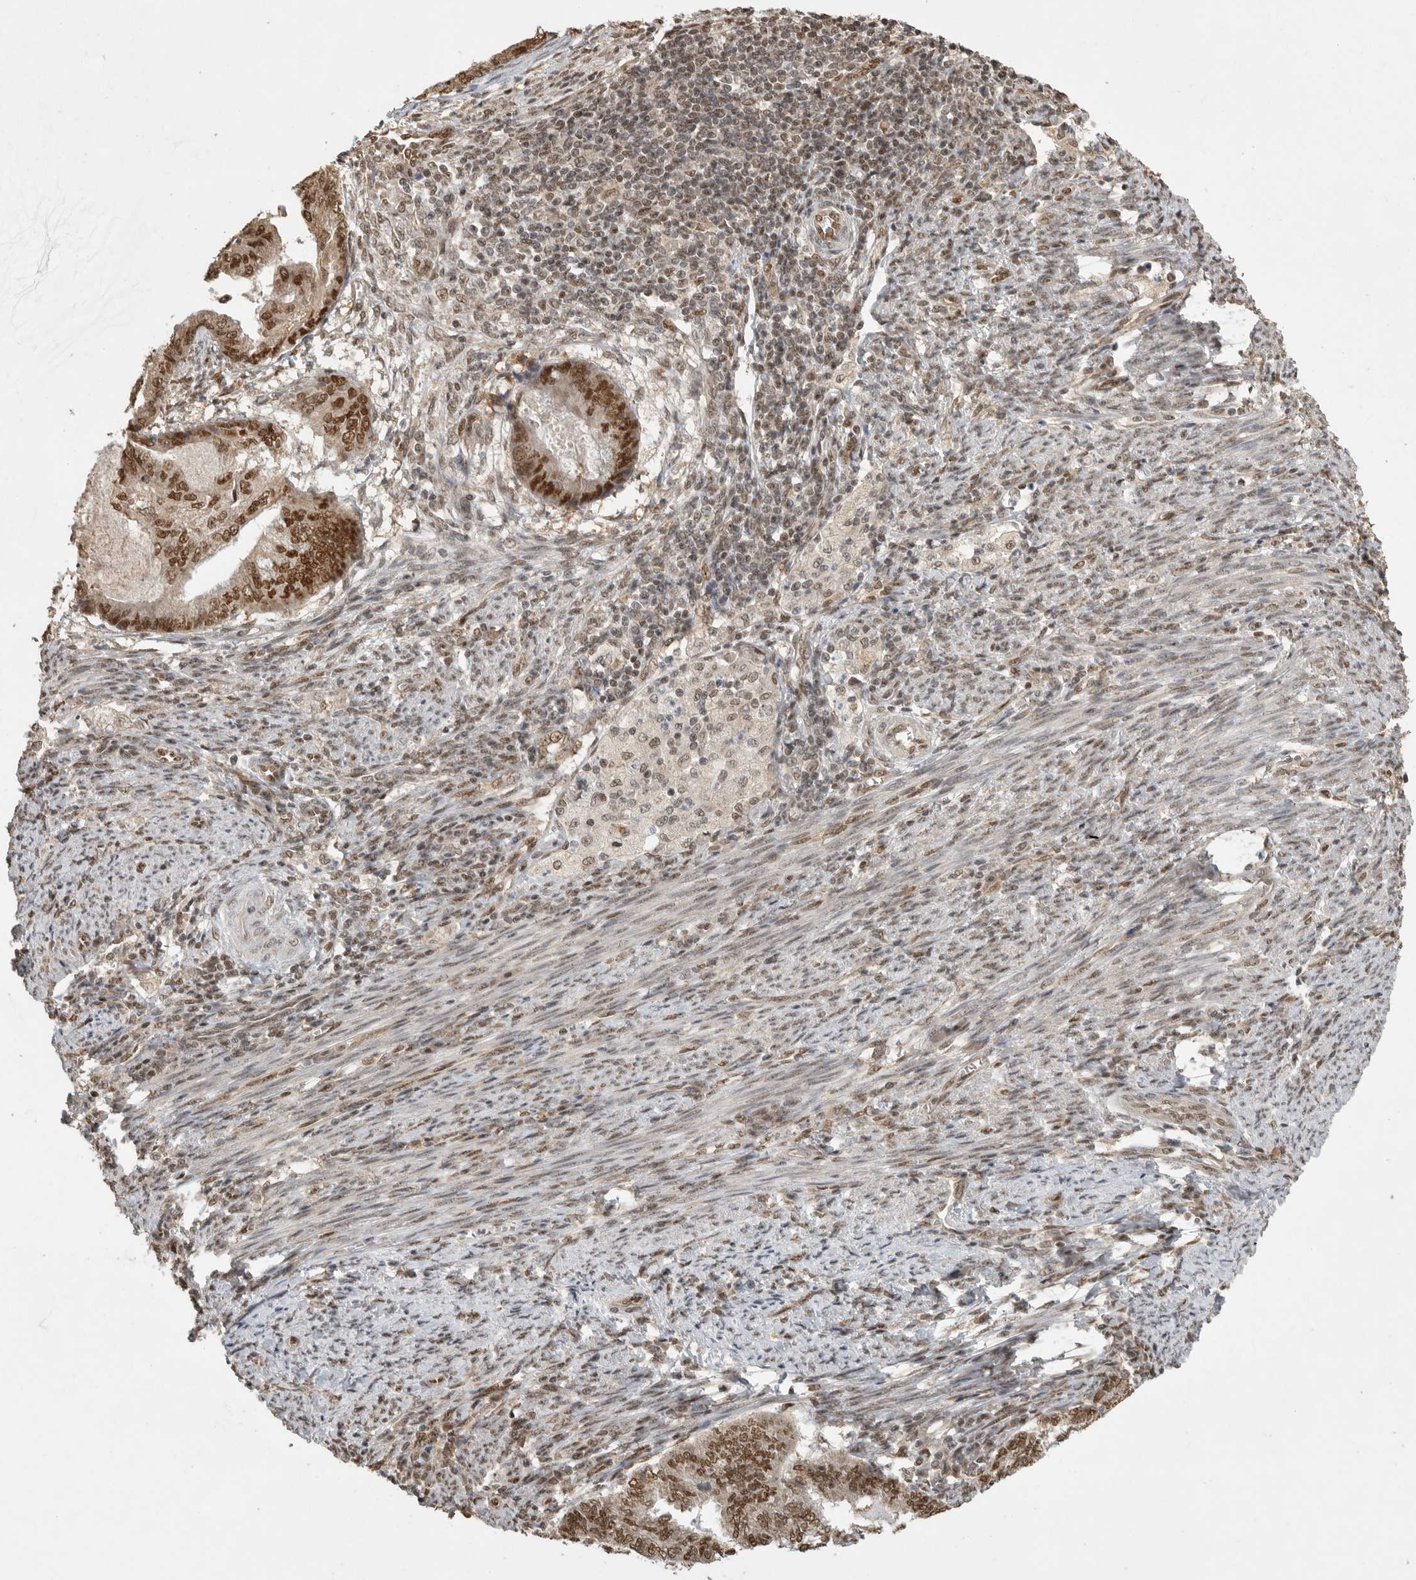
{"staining": {"intensity": "strong", "quantity": ">75%", "location": "nuclear"}, "tissue": "endometrial cancer", "cell_type": "Tumor cells", "image_type": "cancer", "snomed": [{"axis": "morphology", "description": "Polyp, NOS"}, {"axis": "morphology", "description": "Adenocarcinoma, NOS"}, {"axis": "morphology", "description": "Adenoma, NOS"}, {"axis": "topography", "description": "Endometrium"}], "caption": "Strong nuclear protein staining is present in about >75% of tumor cells in endometrial cancer.", "gene": "DFFA", "patient": {"sex": "female", "age": 79}}